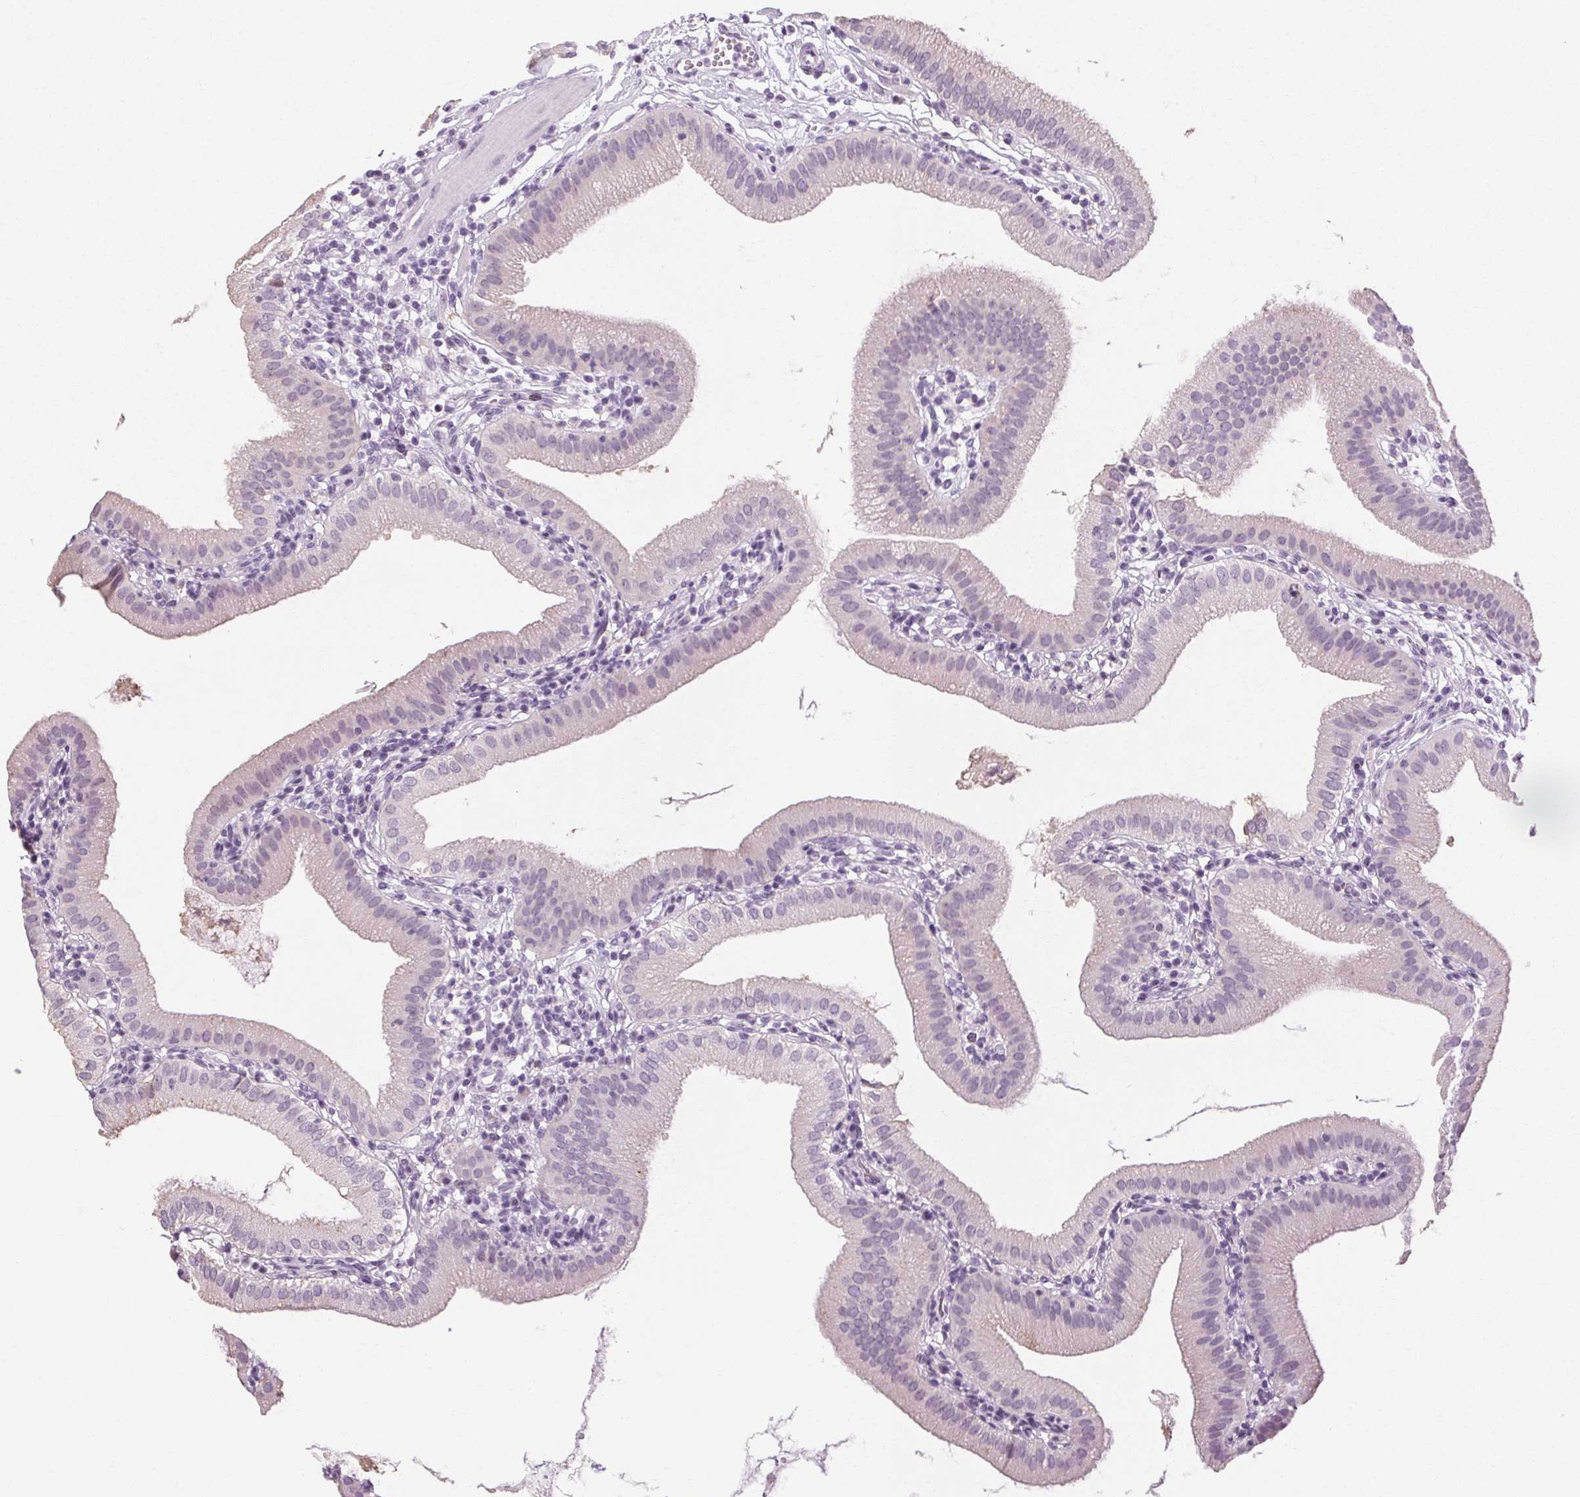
{"staining": {"intensity": "negative", "quantity": "none", "location": "none"}, "tissue": "gallbladder", "cell_type": "Glandular cells", "image_type": "normal", "snomed": [{"axis": "morphology", "description": "Normal tissue, NOS"}, {"axis": "topography", "description": "Gallbladder"}], "caption": "A photomicrograph of gallbladder stained for a protein exhibits no brown staining in glandular cells.", "gene": "POMC", "patient": {"sex": "female", "age": 65}}